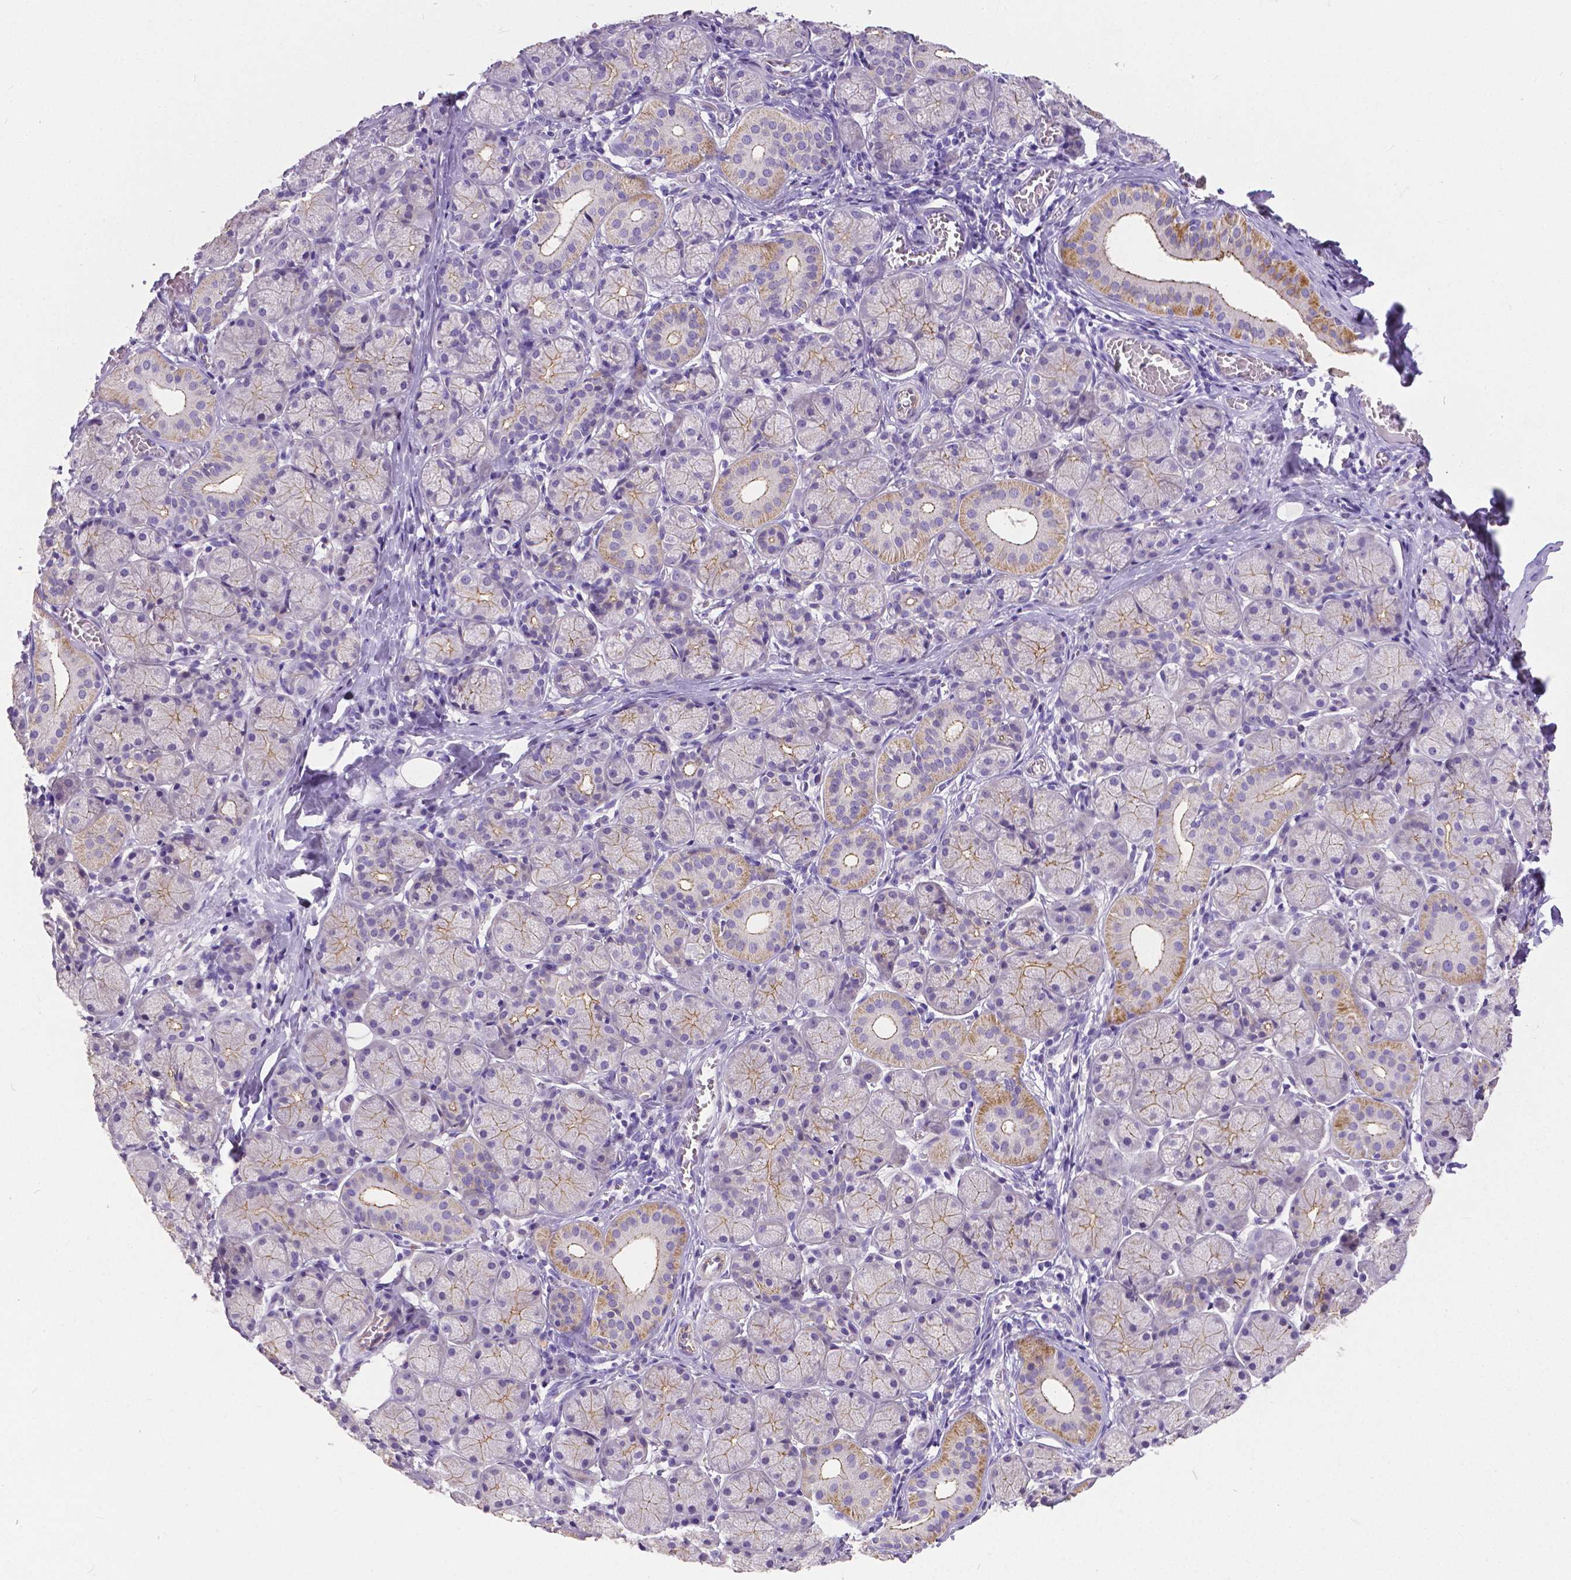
{"staining": {"intensity": "weak", "quantity": "<25%", "location": "cytoplasmic/membranous"}, "tissue": "salivary gland", "cell_type": "Glandular cells", "image_type": "normal", "snomed": [{"axis": "morphology", "description": "Normal tissue, NOS"}, {"axis": "topography", "description": "Salivary gland"}, {"axis": "topography", "description": "Peripheral nerve tissue"}], "caption": "Immunohistochemistry (IHC) histopathology image of benign human salivary gland stained for a protein (brown), which reveals no staining in glandular cells. The staining was performed using DAB to visualize the protein expression in brown, while the nuclei were stained in blue with hematoxylin (Magnification: 20x).", "gene": "OCLN", "patient": {"sex": "female", "age": 24}}